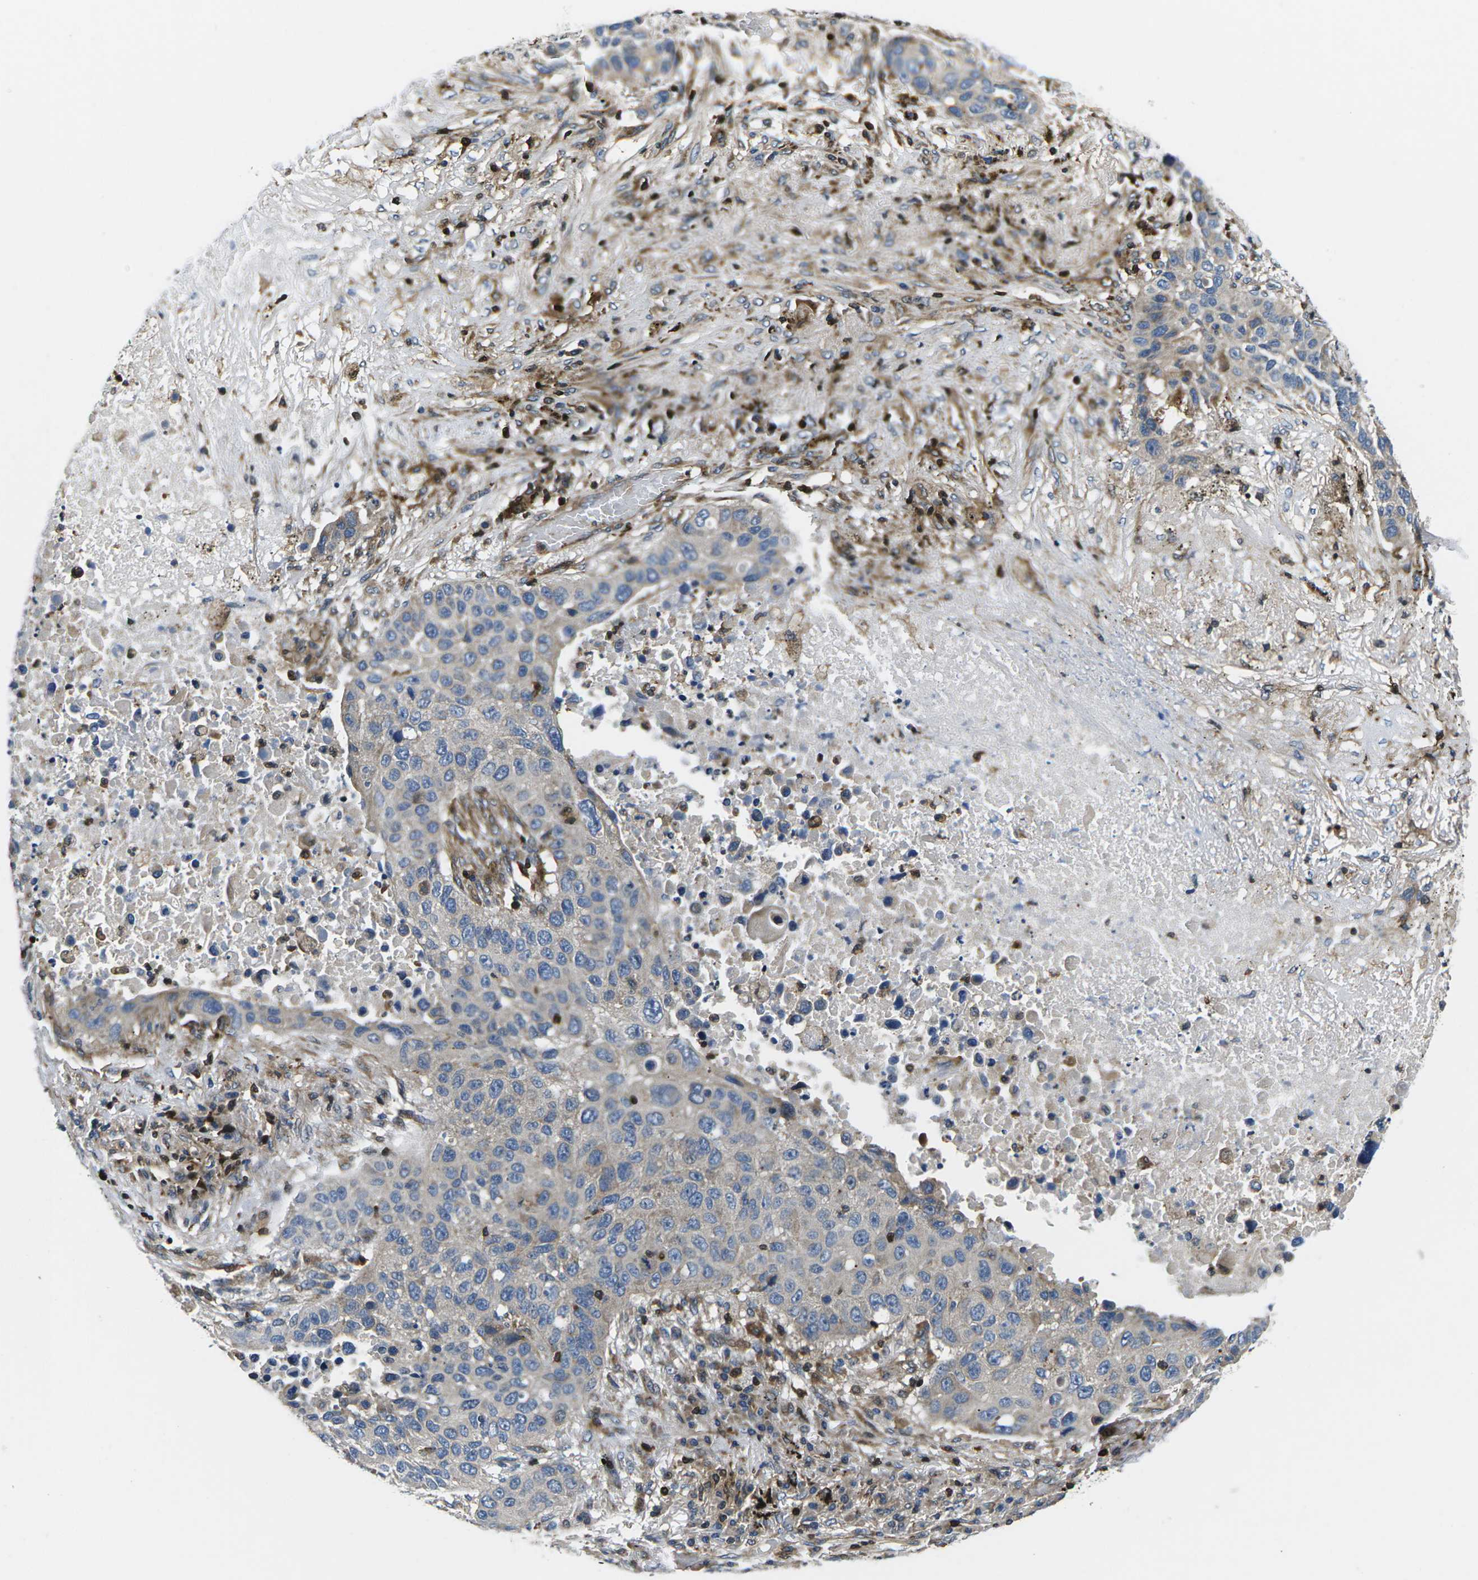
{"staining": {"intensity": "weak", "quantity": "<25%", "location": "cytoplasmic/membranous"}, "tissue": "lung cancer", "cell_type": "Tumor cells", "image_type": "cancer", "snomed": [{"axis": "morphology", "description": "Squamous cell carcinoma, NOS"}, {"axis": "topography", "description": "Lung"}], "caption": "The image displays no staining of tumor cells in squamous cell carcinoma (lung).", "gene": "PLCE1", "patient": {"sex": "male", "age": 57}}